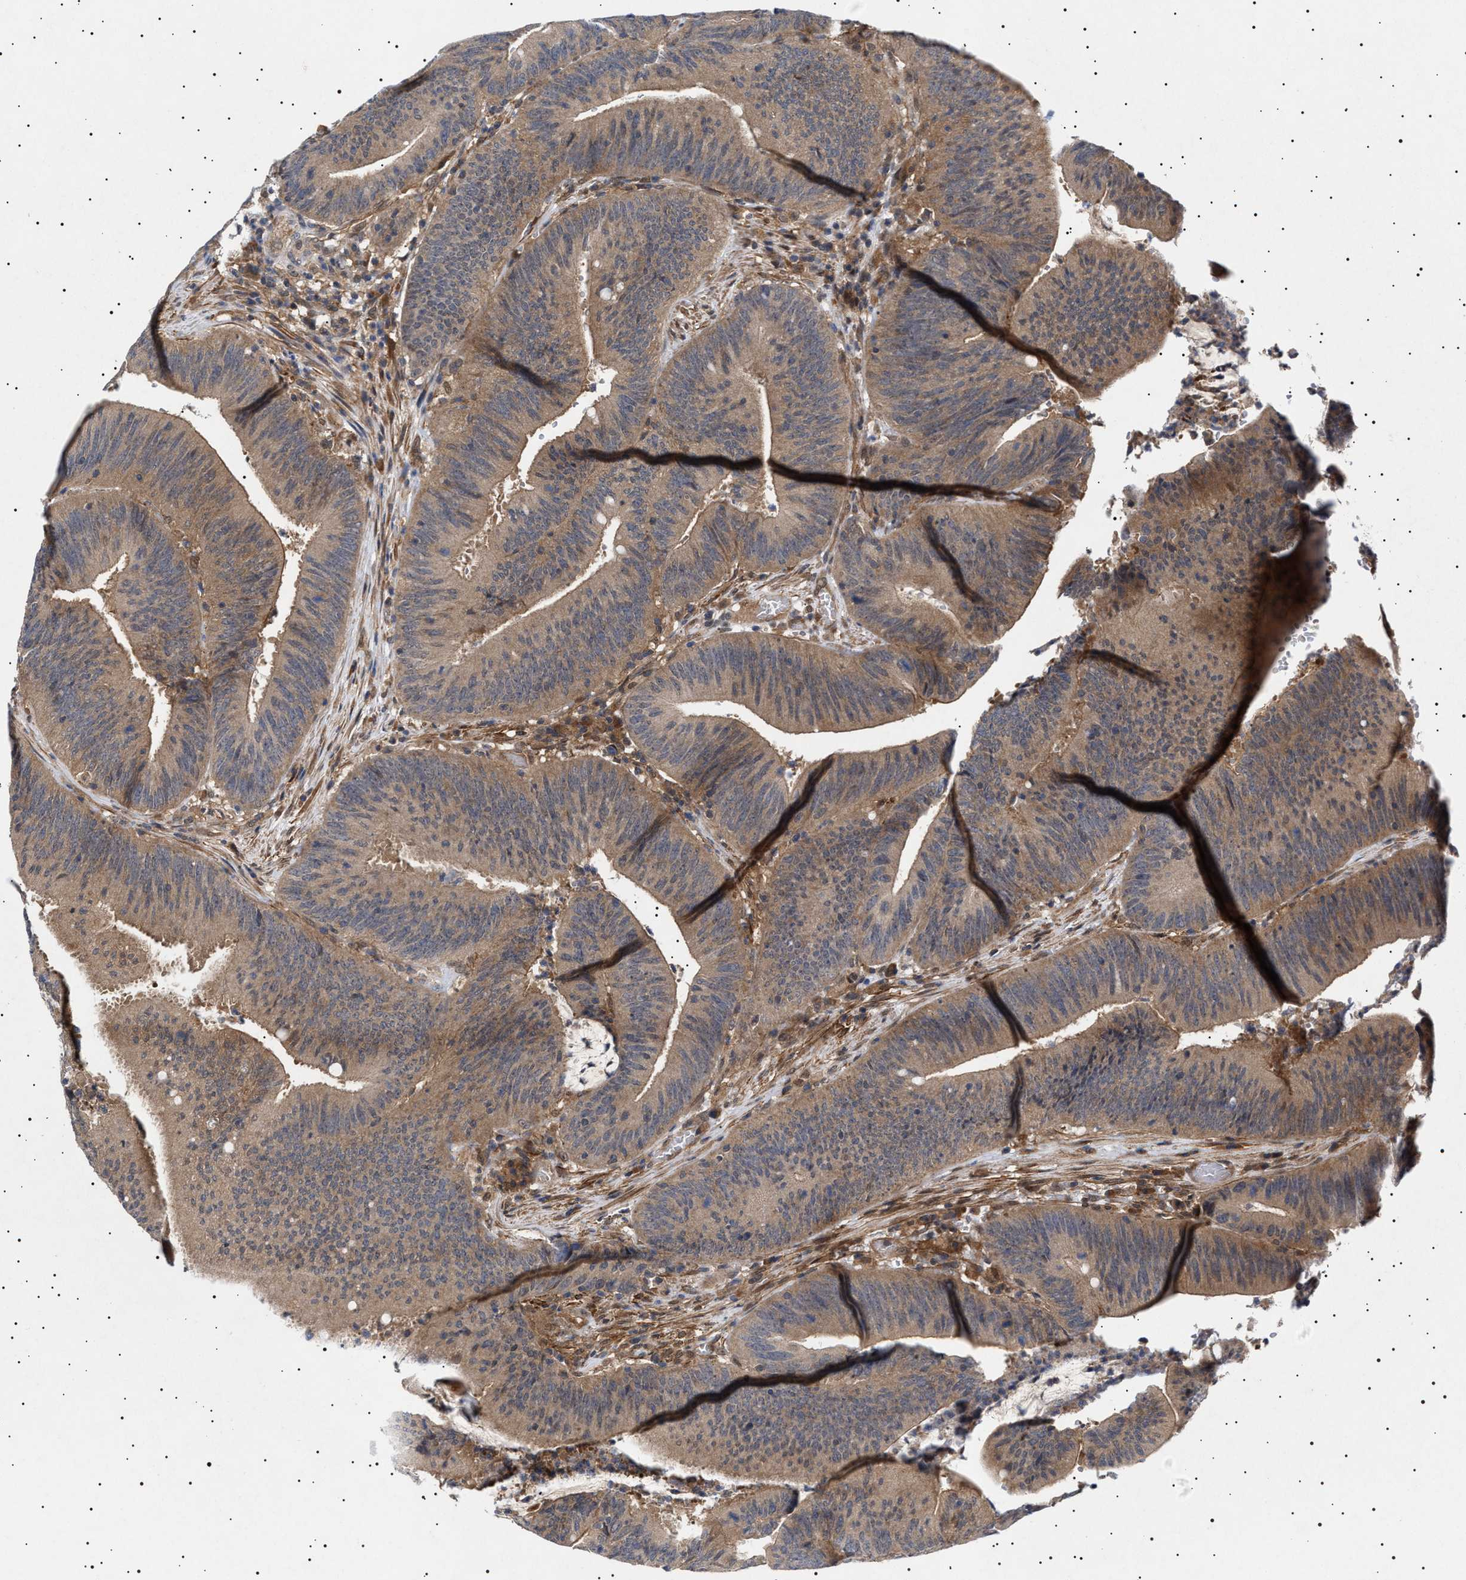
{"staining": {"intensity": "moderate", "quantity": ">75%", "location": "cytoplasmic/membranous"}, "tissue": "colorectal cancer", "cell_type": "Tumor cells", "image_type": "cancer", "snomed": [{"axis": "morphology", "description": "Normal tissue, NOS"}, {"axis": "morphology", "description": "Adenocarcinoma, NOS"}, {"axis": "topography", "description": "Rectum"}], "caption": "Colorectal adenocarcinoma tissue reveals moderate cytoplasmic/membranous positivity in about >75% of tumor cells, visualized by immunohistochemistry. (Stains: DAB in brown, nuclei in blue, Microscopy: brightfield microscopy at high magnification).", "gene": "NPLOC4", "patient": {"sex": "female", "age": 66}}